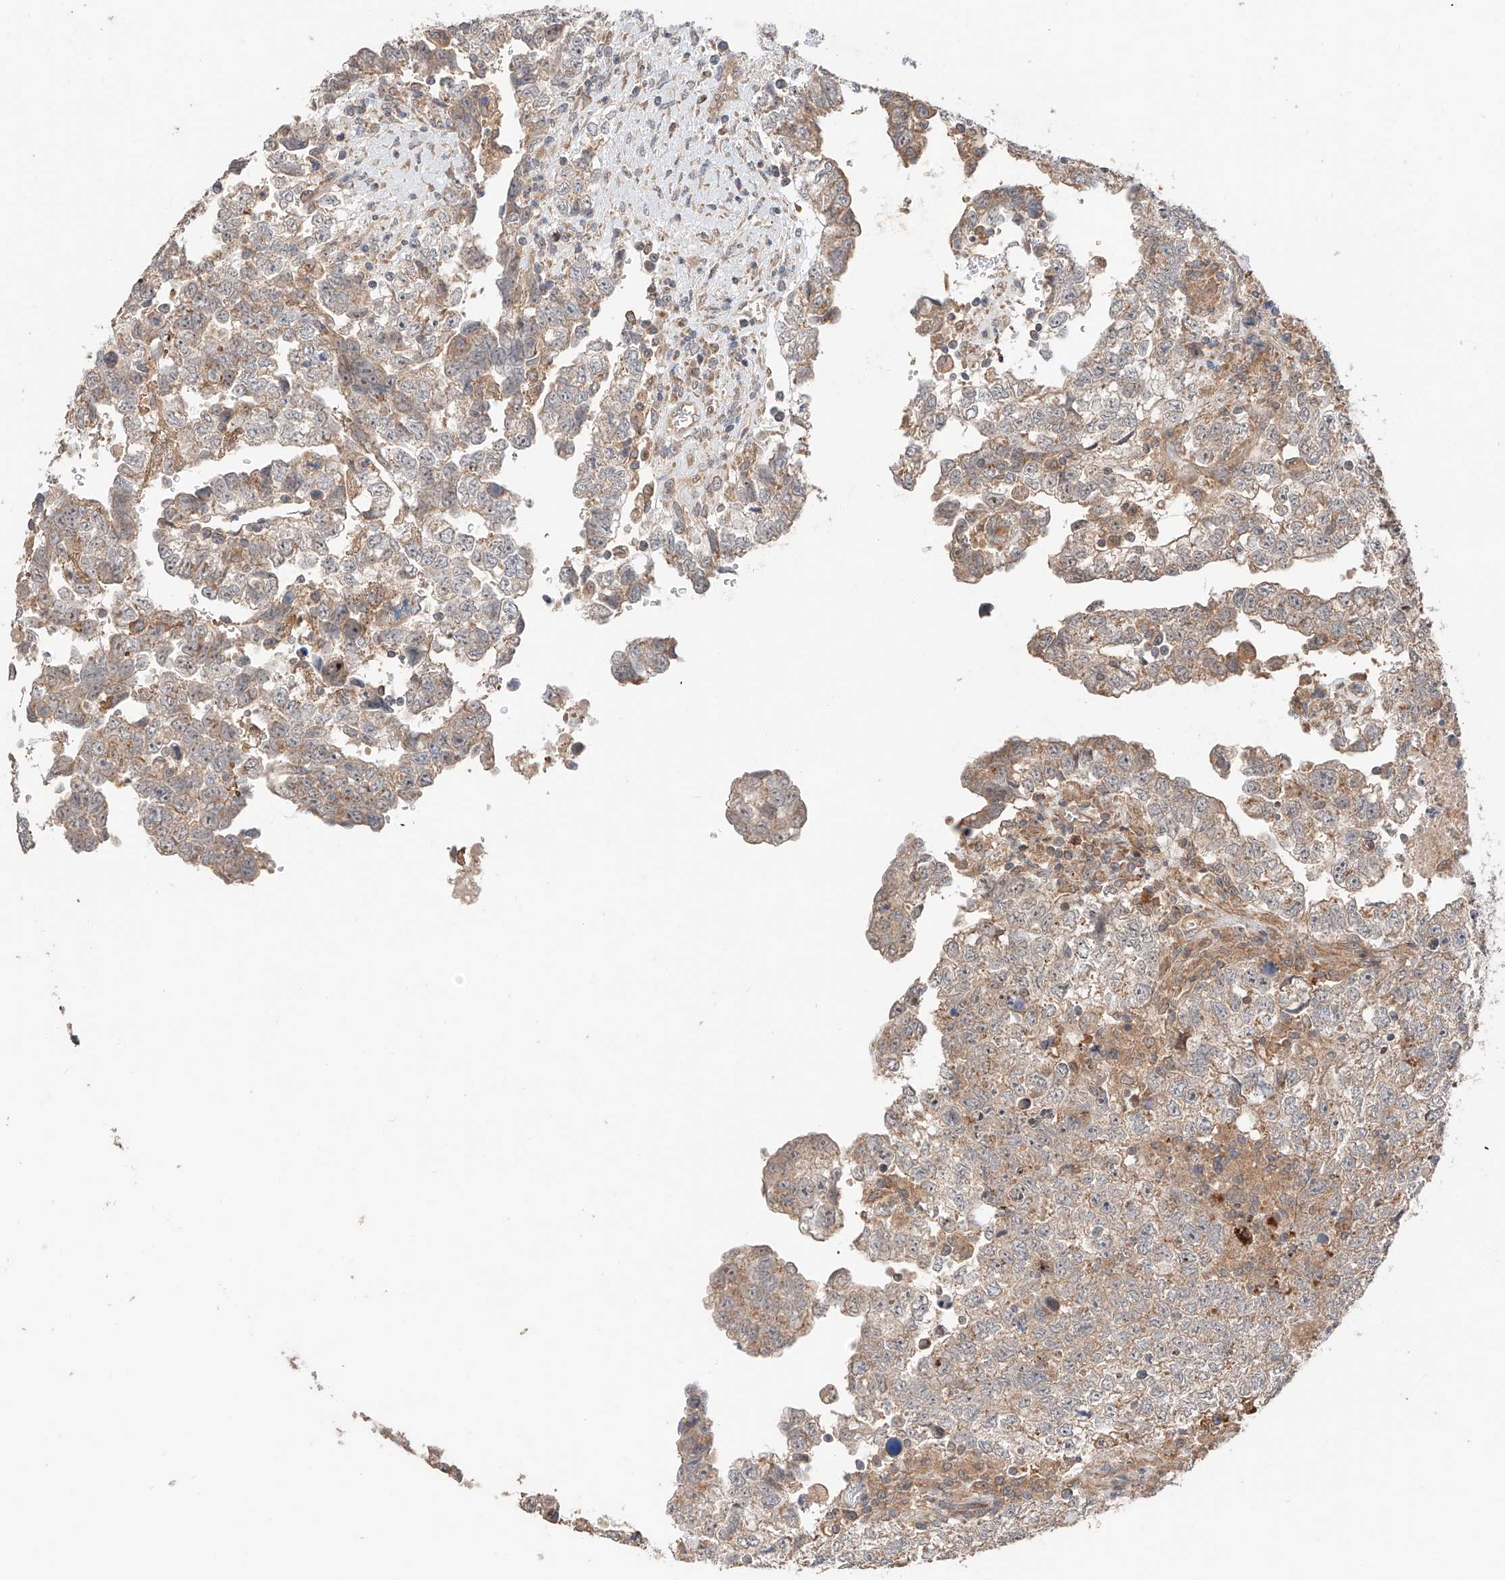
{"staining": {"intensity": "weak", "quantity": ">75%", "location": "cytoplasmic/membranous"}, "tissue": "testis cancer", "cell_type": "Tumor cells", "image_type": "cancer", "snomed": [{"axis": "morphology", "description": "Carcinoma, Embryonal, NOS"}, {"axis": "topography", "description": "Testis"}], "caption": "Embryonal carcinoma (testis) stained with a protein marker exhibits weak staining in tumor cells.", "gene": "XPNPEP1", "patient": {"sex": "male", "age": 37}}